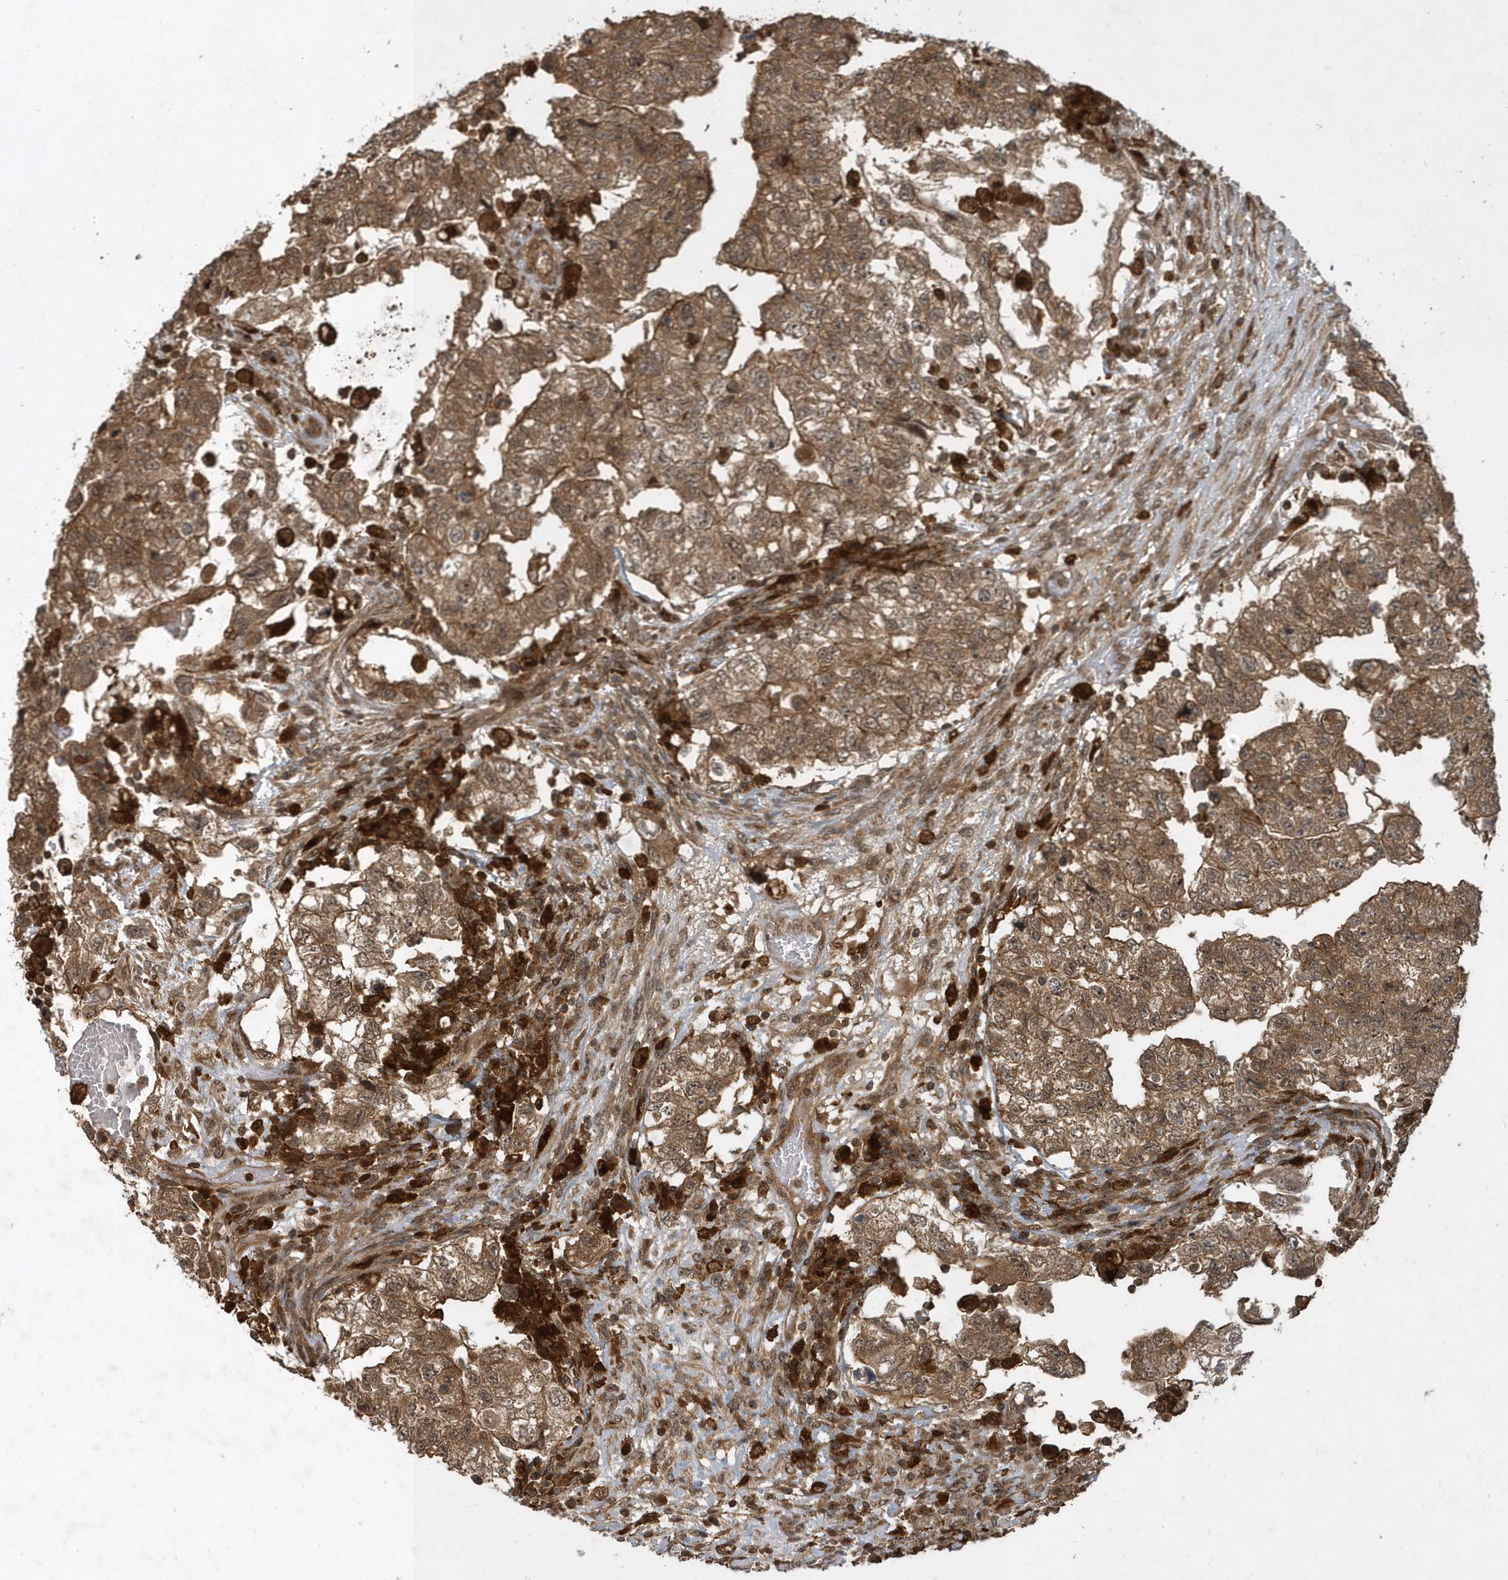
{"staining": {"intensity": "moderate", "quantity": ">75%", "location": "cytoplasmic/membranous"}, "tissue": "testis cancer", "cell_type": "Tumor cells", "image_type": "cancer", "snomed": [{"axis": "morphology", "description": "Carcinoma, Embryonal, NOS"}, {"axis": "topography", "description": "Testis"}], "caption": "Immunohistochemistry (IHC) (DAB (3,3'-diaminobenzidine)) staining of testis cancer (embryonal carcinoma) displays moderate cytoplasmic/membranous protein positivity in approximately >75% of tumor cells. (DAB IHC with brightfield microscopy, high magnification).", "gene": "LACC1", "patient": {"sex": "male", "age": 36}}